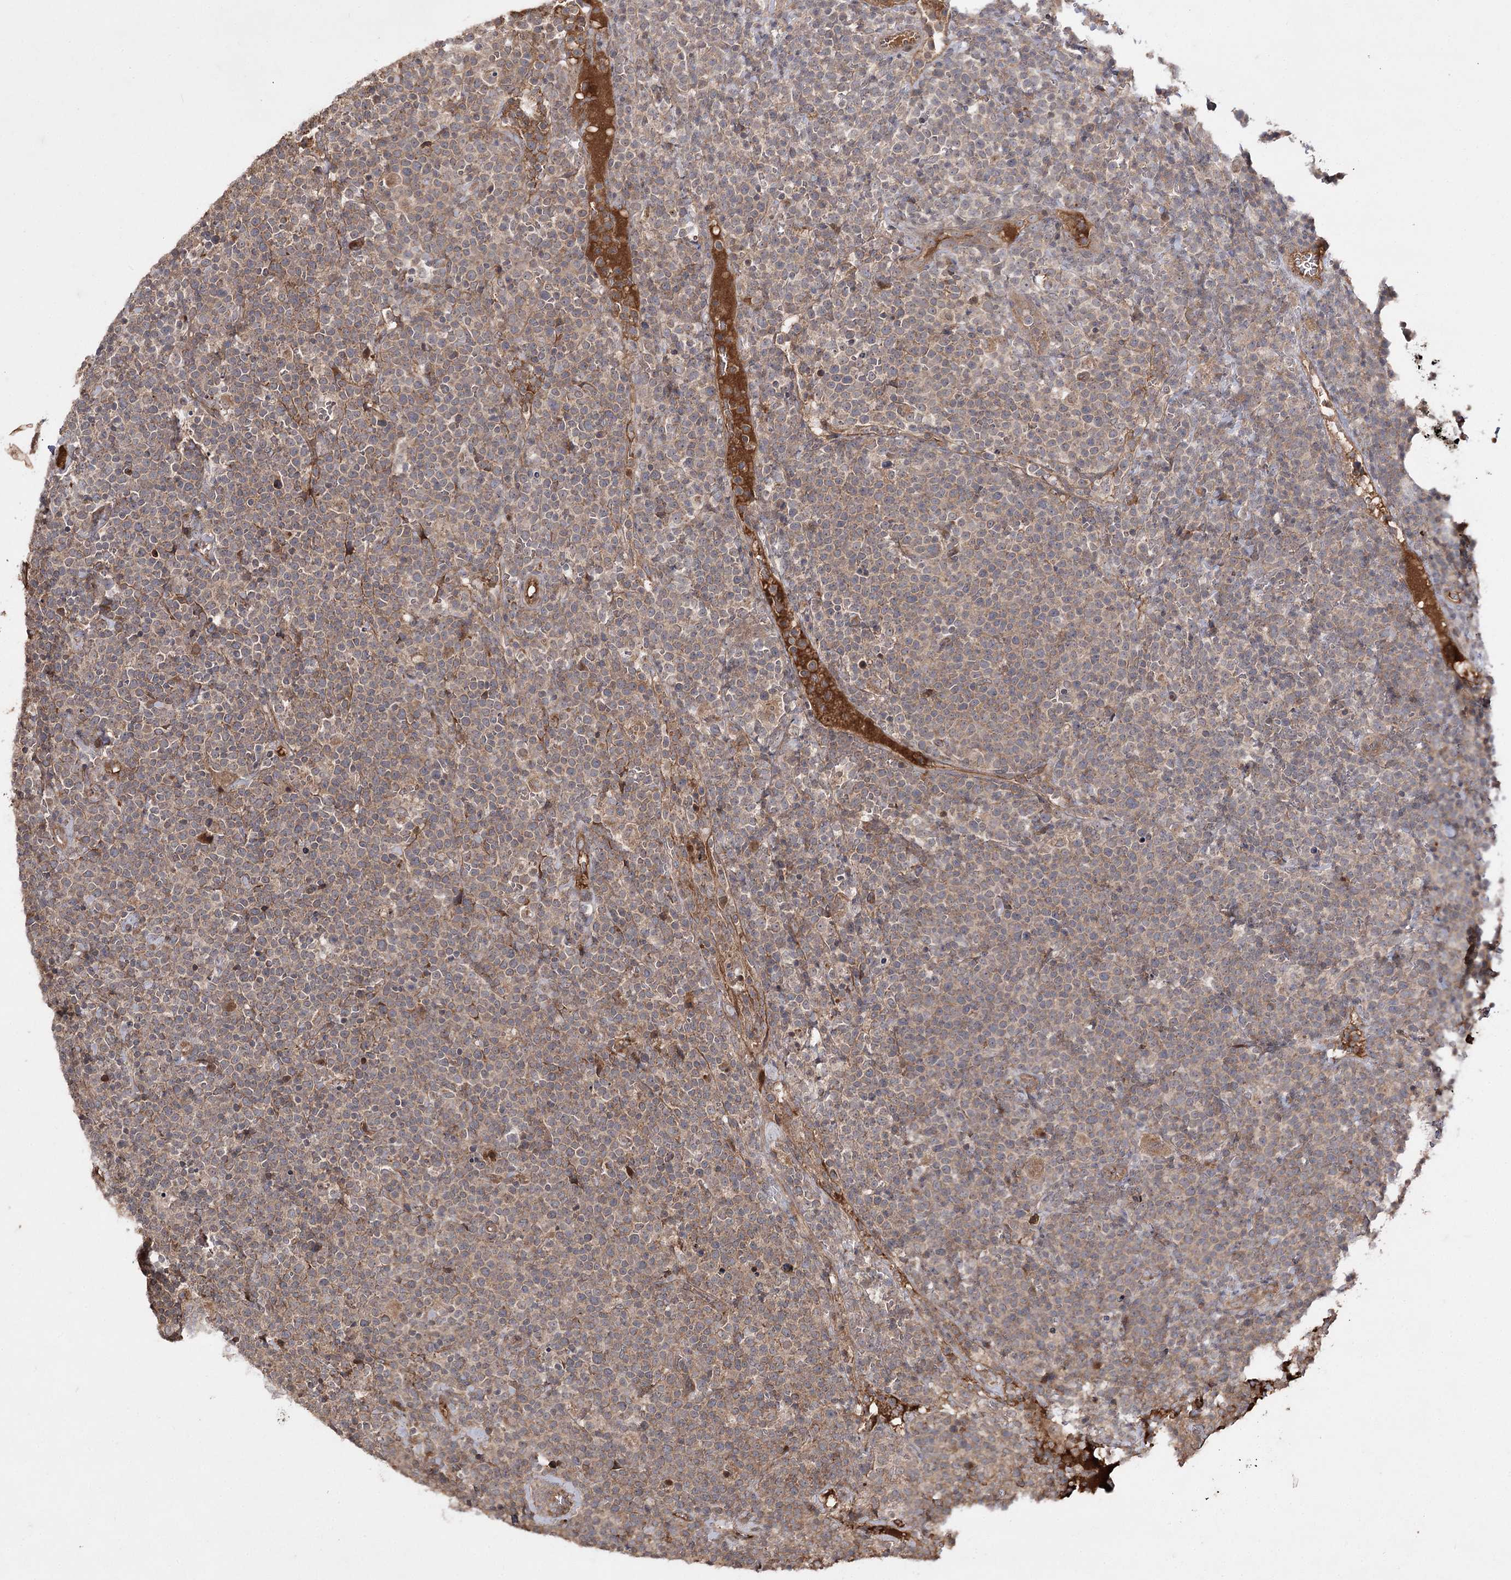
{"staining": {"intensity": "moderate", "quantity": "25%-75%", "location": "cytoplasmic/membranous"}, "tissue": "lymphoma", "cell_type": "Tumor cells", "image_type": "cancer", "snomed": [{"axis": "morphology", "description": "Malignant lymphoma, non-Hodgkin's type, High grade"}, {"axis": "topography", "description": "Lymph node"}], "caption": "Lymphoma was stained to show a protein in brown. There is medium levels of moderate cytoplasmic/membranous positivity in approximately 25%-75% of tumor cells.", "gene": "FANCL", "patient": {"sex": "male", "age": 61}}